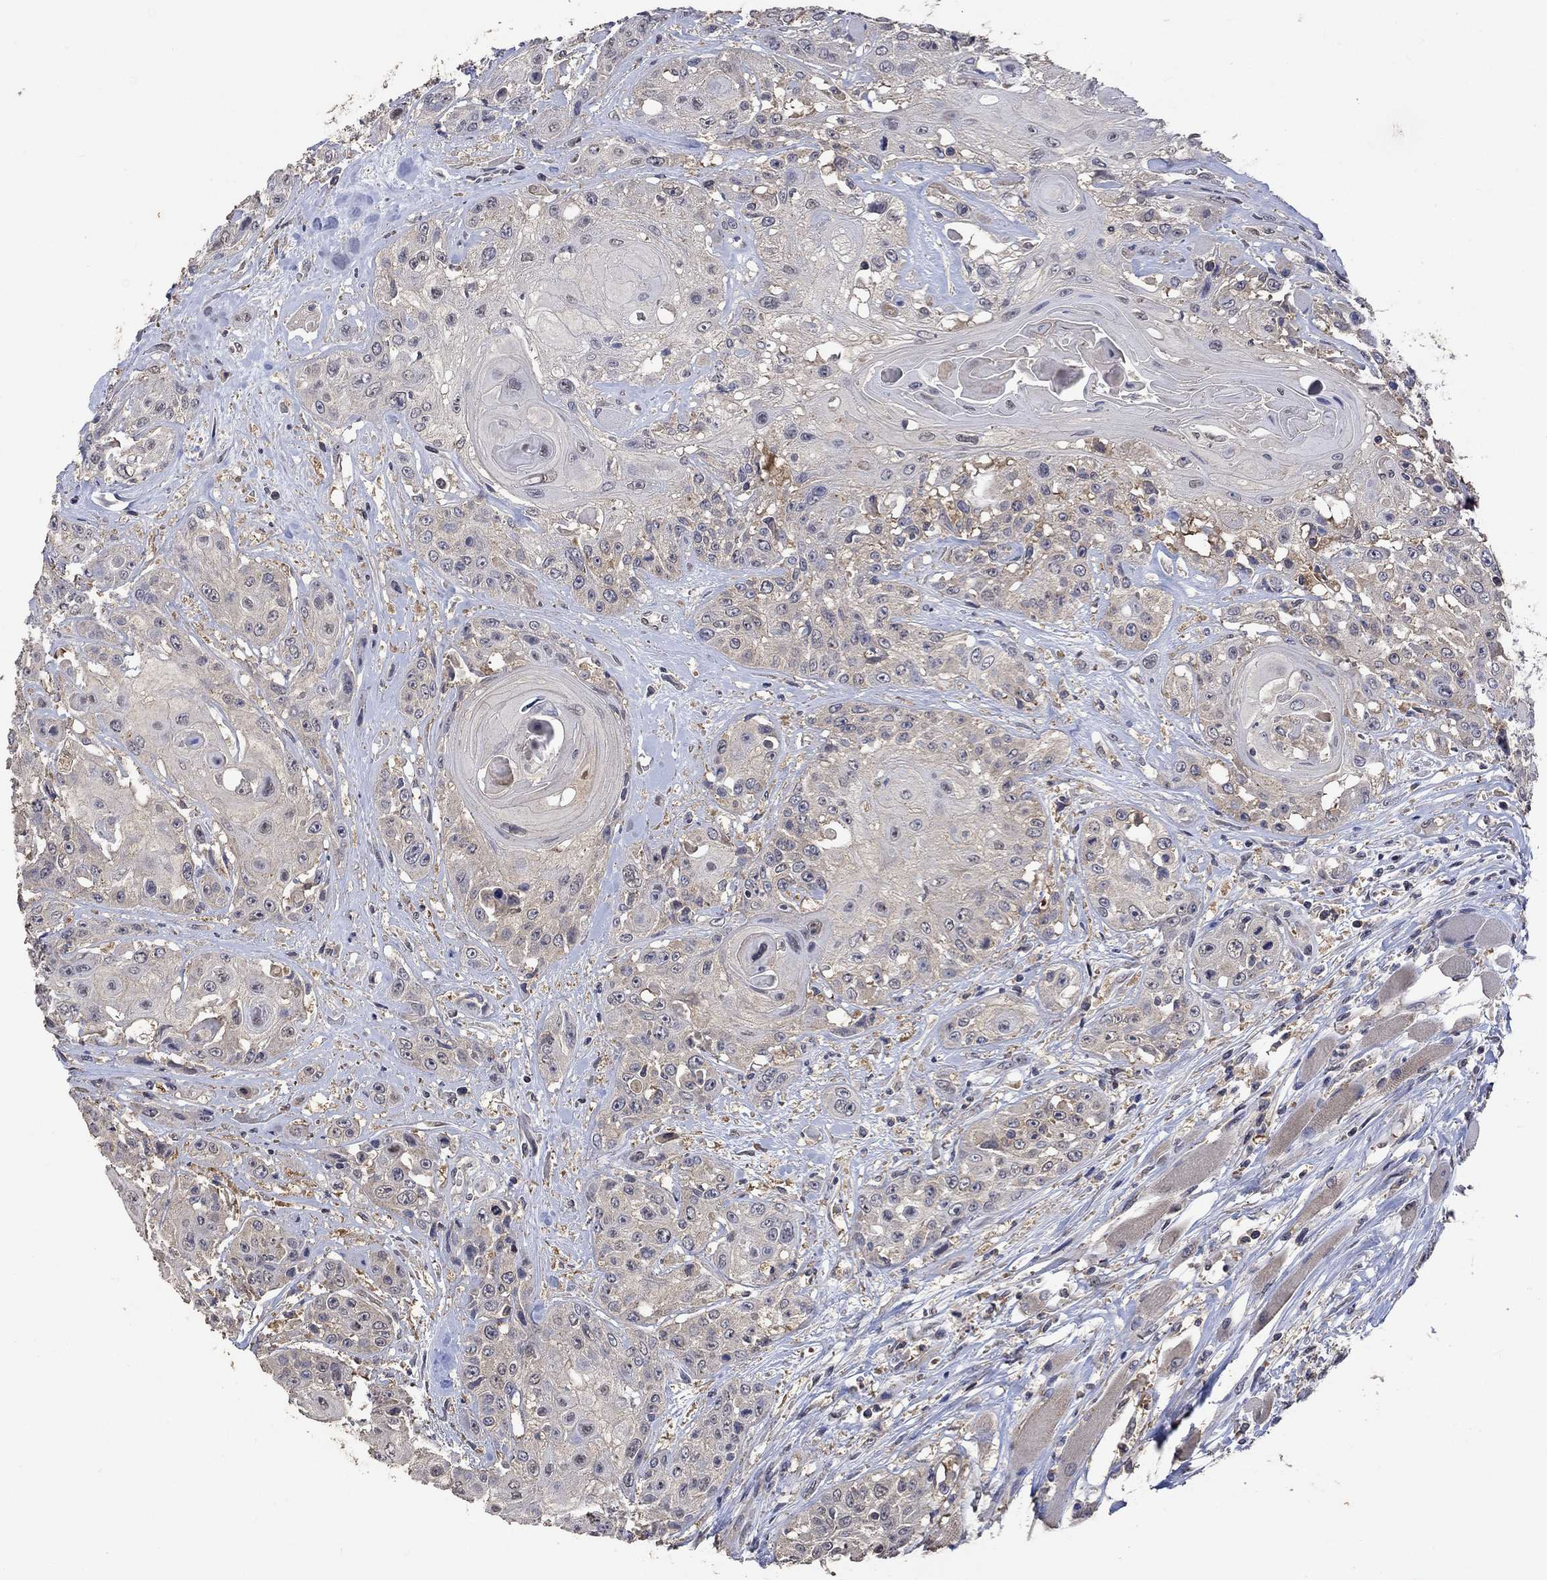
{"staining": {"intensity": "weak", "quantity": "<25%", "location": "cytoplasmic/membranous"}, "tissue": "head and neck cancer", "cell_type": "Tumor cells", "image_type": "cancer", "snomed": [{"axis": "morphology", "description": "Squamous cell carcinoma, NOS"}, {"axis": "topography", "description": "Head-Neck"}], "caption": "Histopathology image shows no protein expression in tumor cells of squamous cell carcinoma (head and neck) tissue. Brightfield microscopy of immunohistochemistry (IHC) stained with DAB (3,3'-diaminobenzidine) (brown) and hematoxylin (blue), captured at high magnification.", "gene": "PTPN20", "patient": {"sex": "female", "age": 59}}